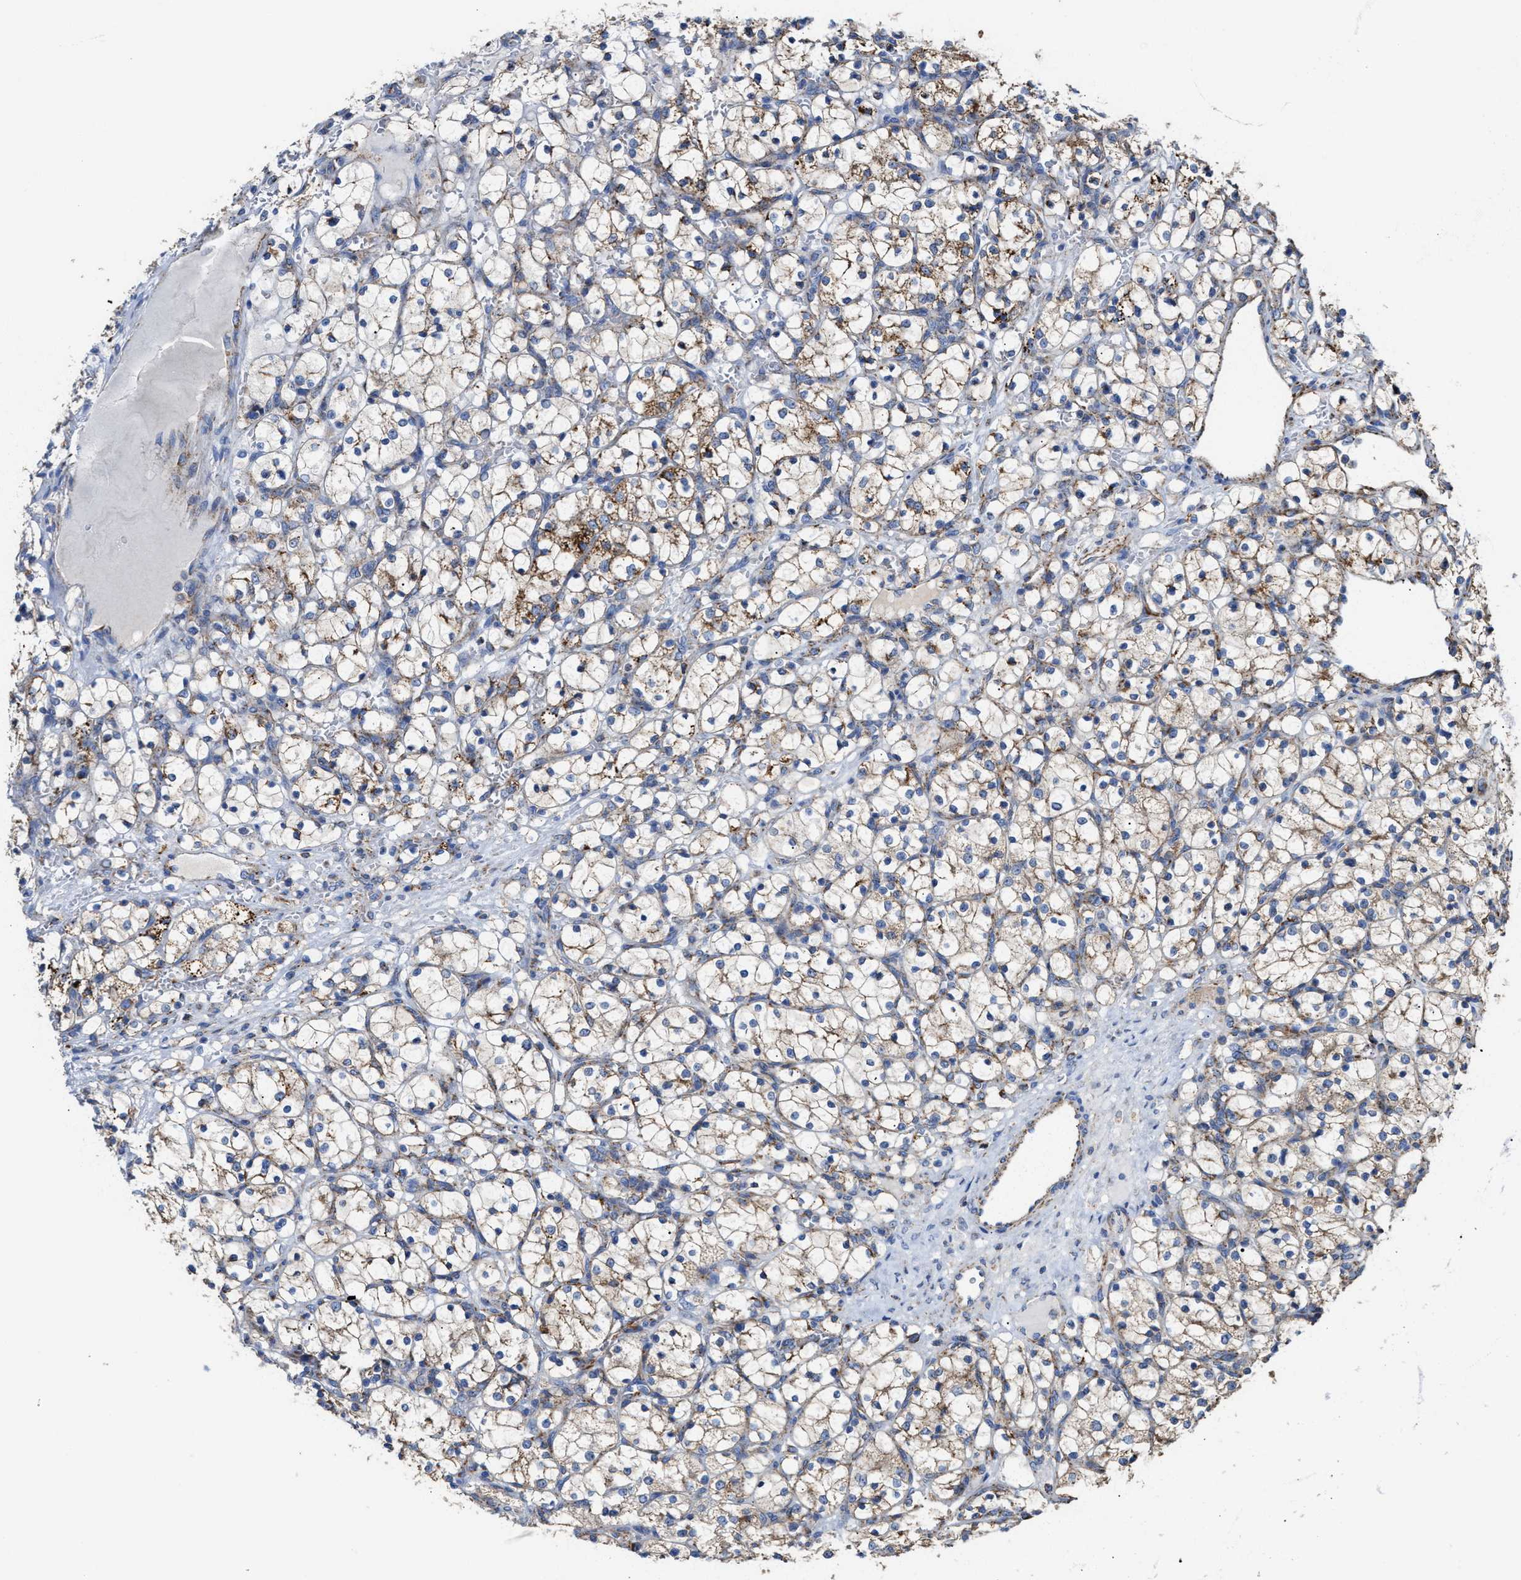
{"staining": {"intensity": "moderate", "quantity": ">75%", "location": "cytoplasmic/membranous"}, "tissue": "renal cancer", "cell_type": "Tumor cells", "image_type": "cancer", "snomed": [{"axis": "morphology", "description": "Adenocarcinoma, NOS"}, {"axis": "topography", "description": "Kidney"}], "caption": "Renal cancer stained with a protein marker shows moderate staining in tumor cells.", "gene": "MECR", "patient": {"sex": "female", "age": 69}}